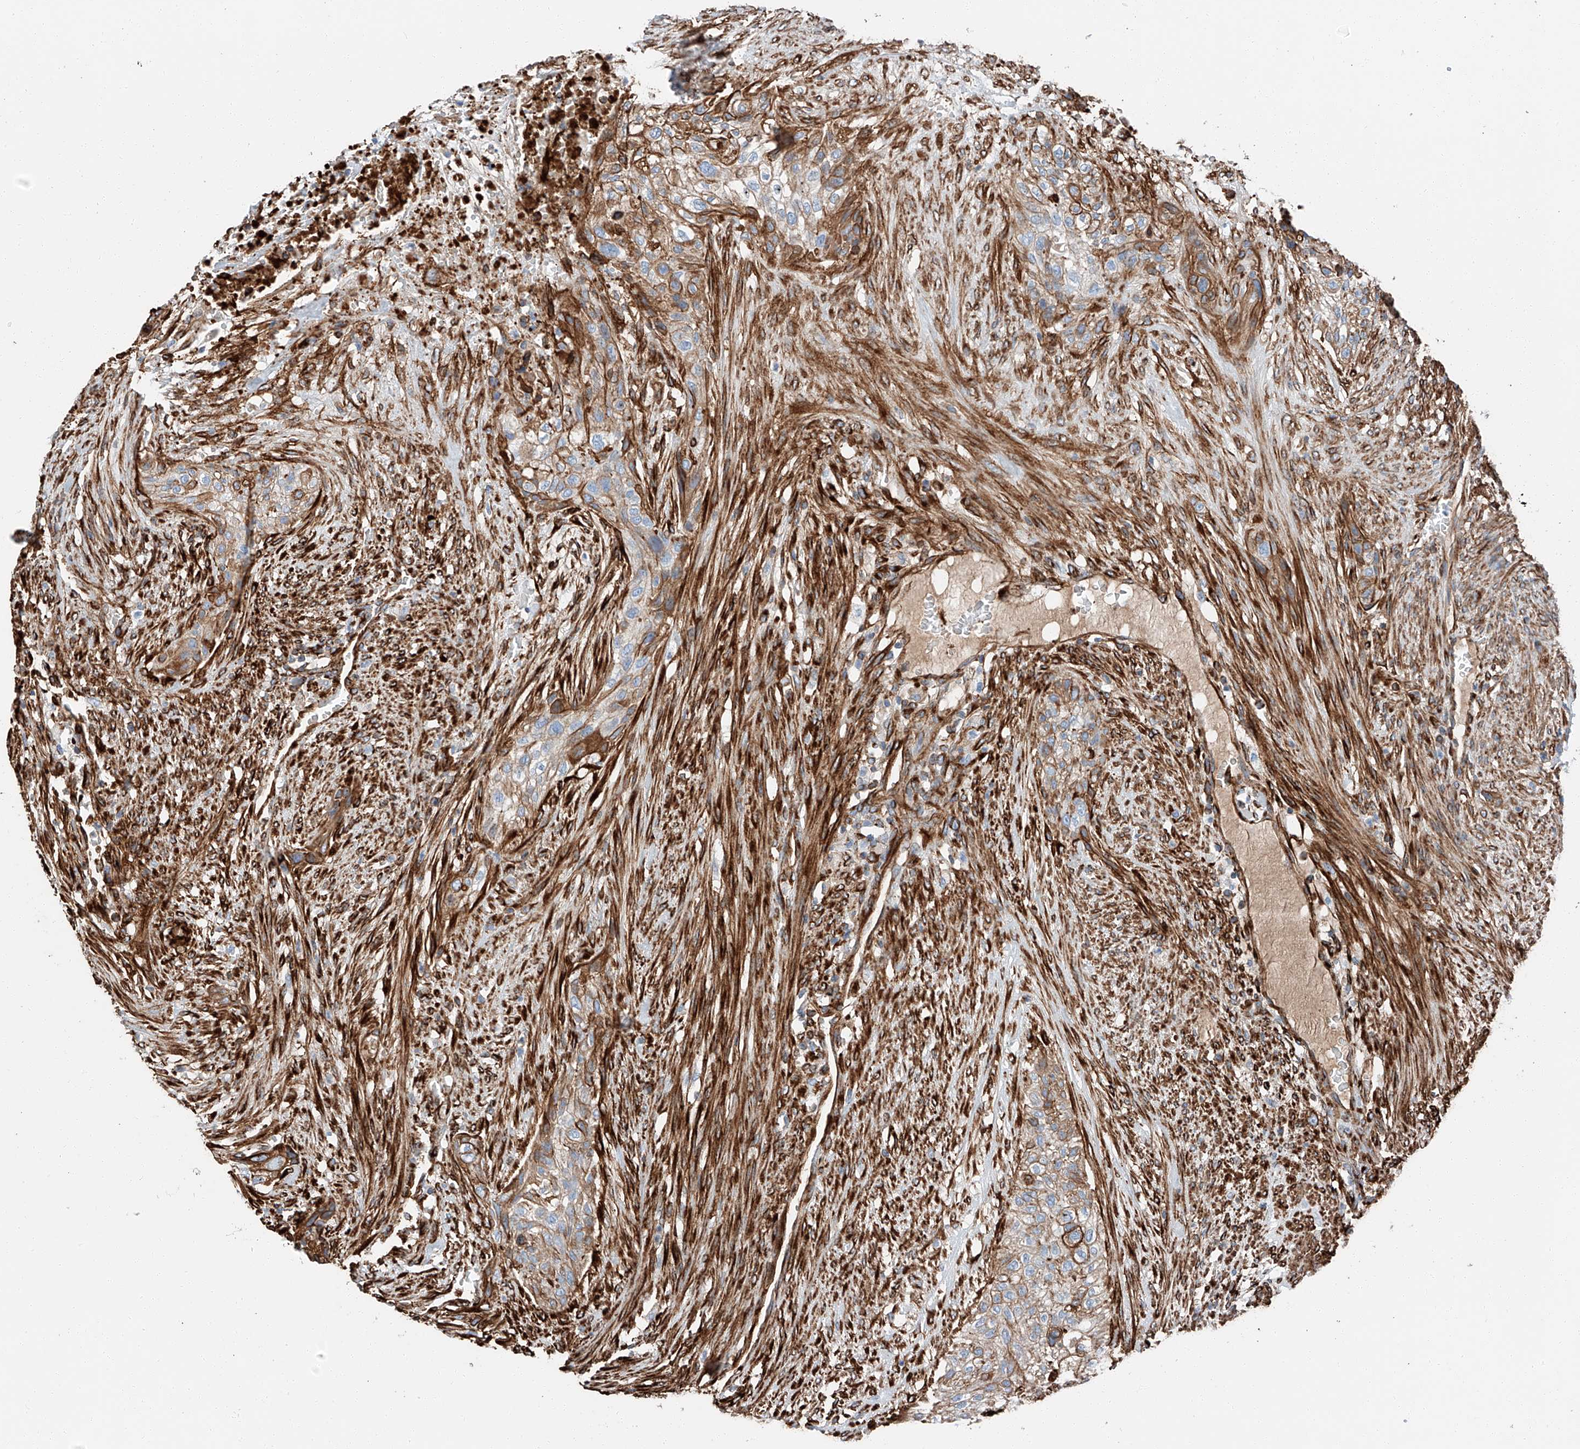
{"staining": {"intensity": "moderate", "quantity": "25%-75%", "location": "cytoplasmic/membranous"}, "tissue": "urothelial cancer", "cell_type": "Tumor cells", "image_type": "cancer", "snomed": [{"axis": "morphology", "description": "Urothelial carcinoma, High grade"}, {"axis": "topography", "description": "Urinary bladder"}], "caption": "This is an image of IHC staining of urothelial carcinoma (high-grade), which shows moderate positivity in the cytoplasmic/membranous of tumor cells.", "gene": "ZNF804A", "patient": {"sex": "male", "age": 35}}